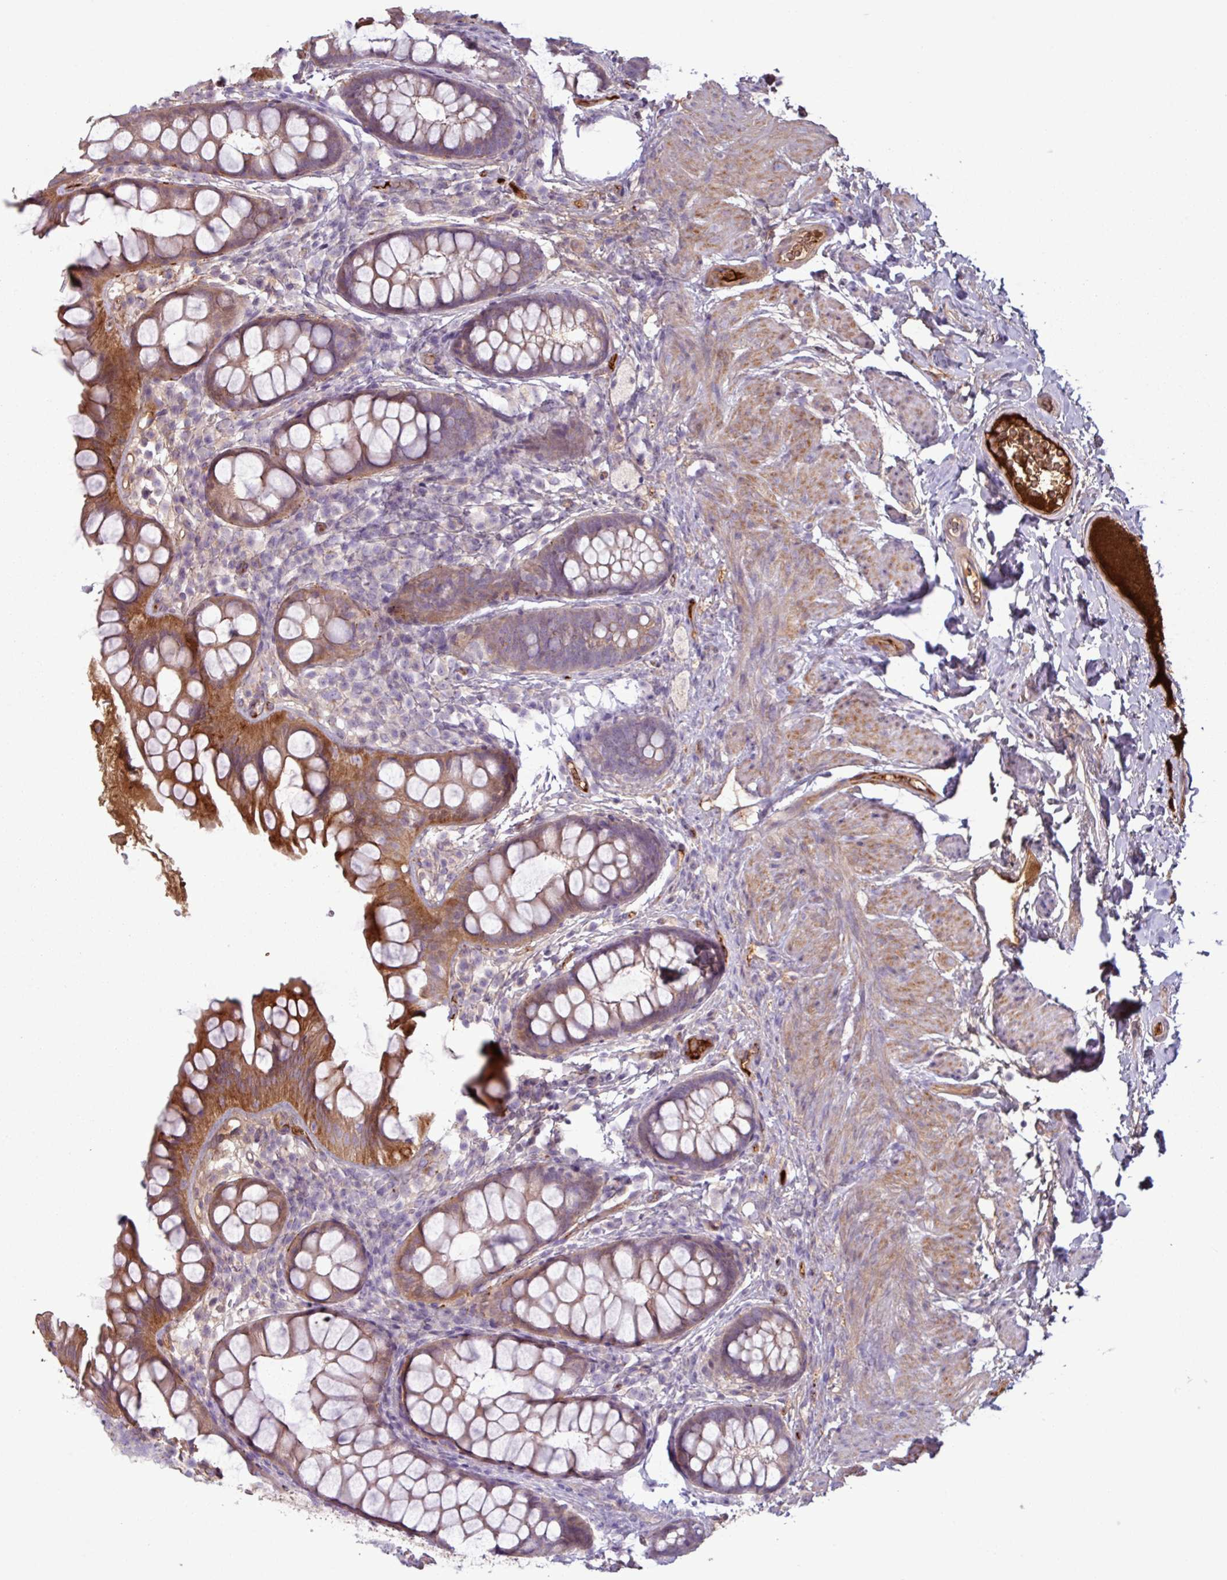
{"staining": {"intensity": "moderate", "quantity": "25%-75%", "location": "cytoplasmic/membranous"}, "tissue": "rectum", "cell_type": "Glandular cells", "image_type": "normal", "snomed": [{"axis": "morphology", "description": "Normal tissue, NOS"}, {"axis": "topography", "description": "Rectum"}, {"axis": "topography", "description": "Peripheral nerve tissue"}], "caption": "Glandular cells show medium levels of moderate cytoplasmic/membranous positivity in approximately 25%-75% of cells in normal human rectum. The protein is stained brown, and the nuclei are stained in blue (DAB (3,3'-diaminobenzidine) IHC with brightfield microscopy, high magnification).", "gene": "C4A", "patient": {"sex": "female", "age": 69}}